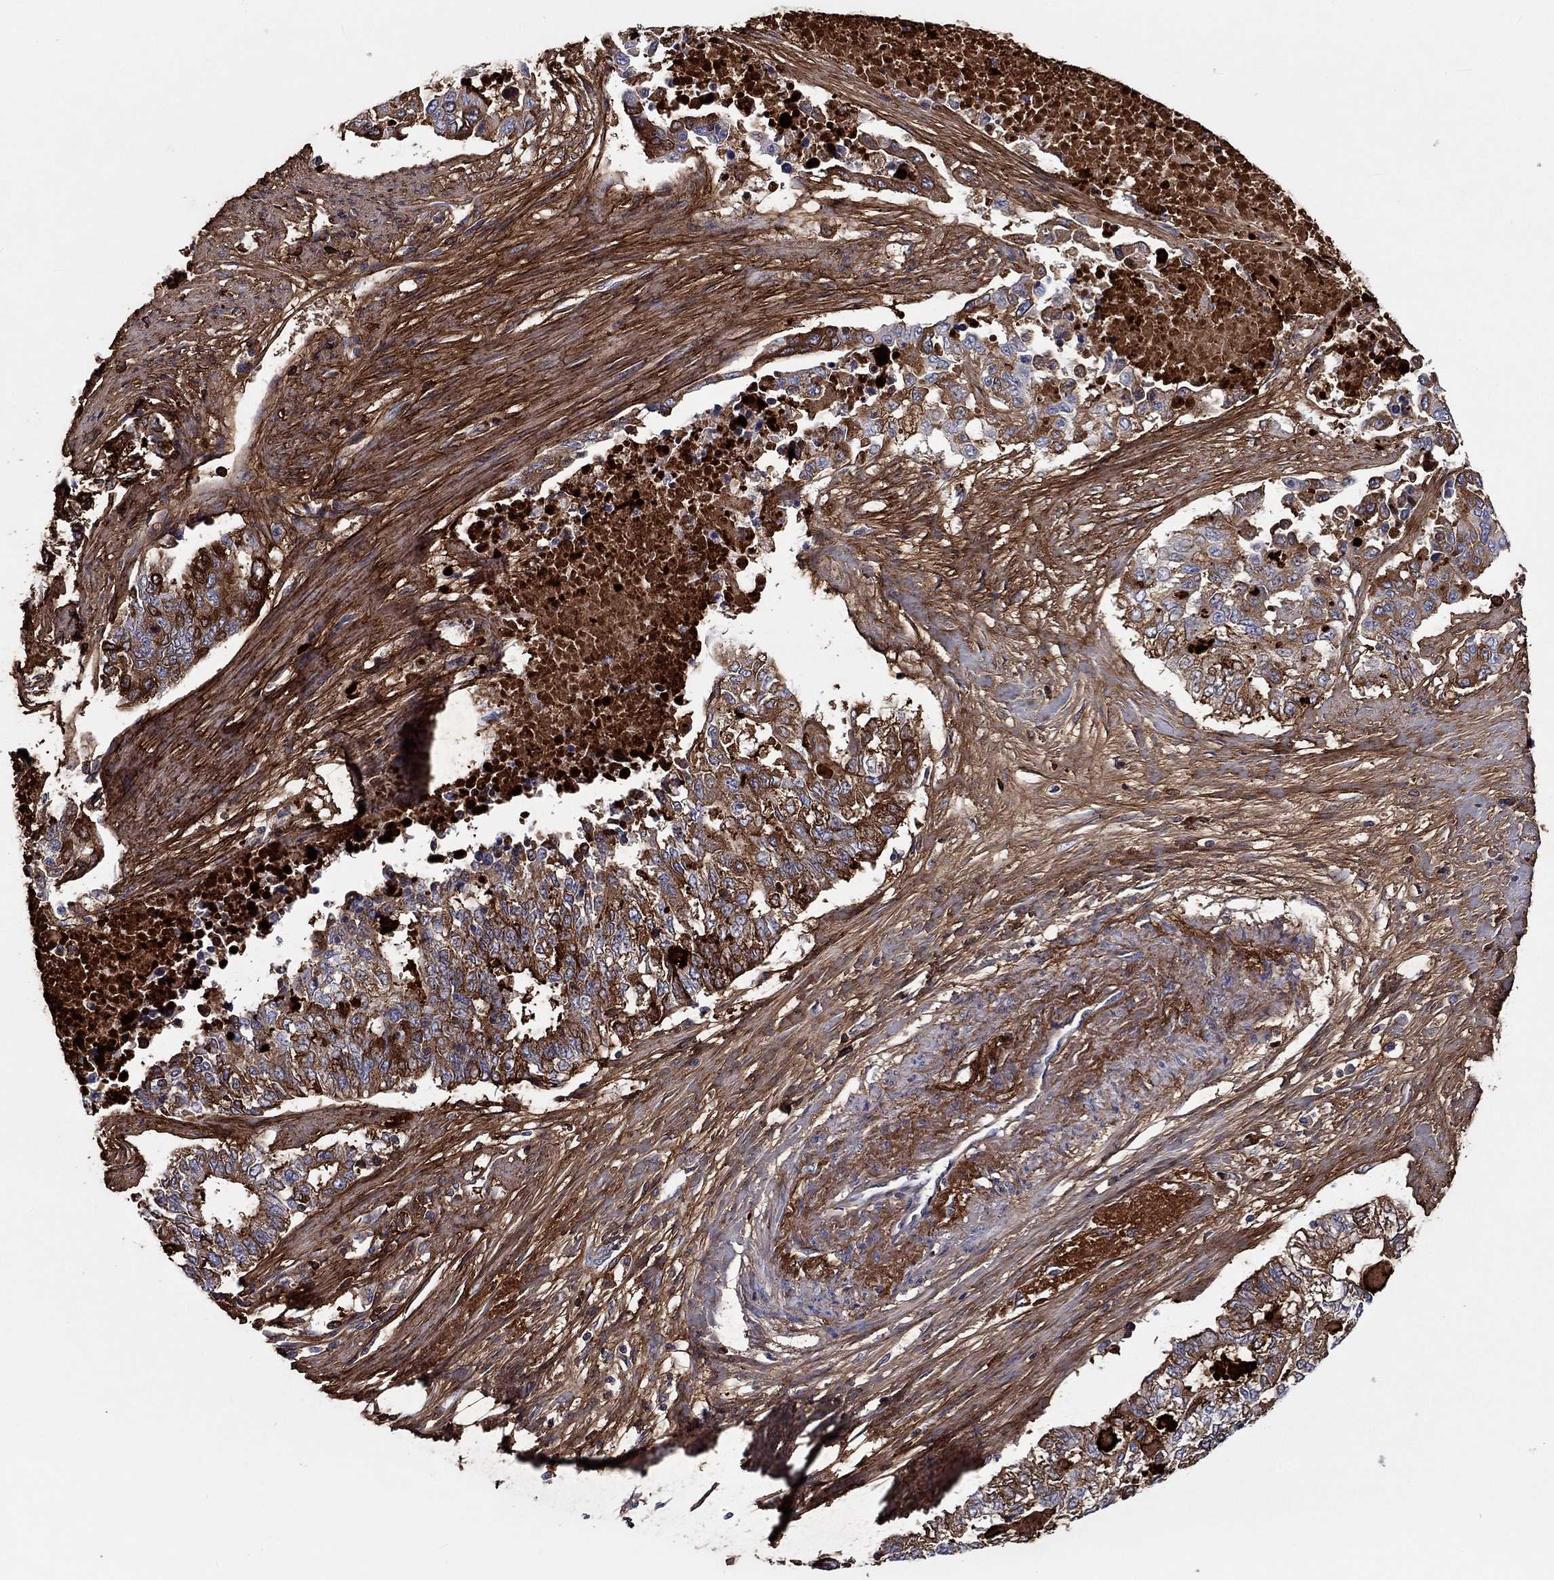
{"staining": {"intensity": "strong", "quantity": "25%-75%", "location": "cytoplasmic/membranous"}, "tissue": "endometrial cancer", "cell_type": "Tumor cells", "image_type": "cancer", "snomed": [{"axis": "morphology", "description": "Adenocarcinoma, NOS"}, {"axis": "topography", "description": "Uterus"}], "caption": "Human adenocarcinoma (endometrial) stained for a protein (brown) exhibits strong cytoplasmic/membranous positive staining in approximately 25%-75% of tumor cells.", "gene": "TGFBI", "patient": {"sex": "female", "age": 59}}